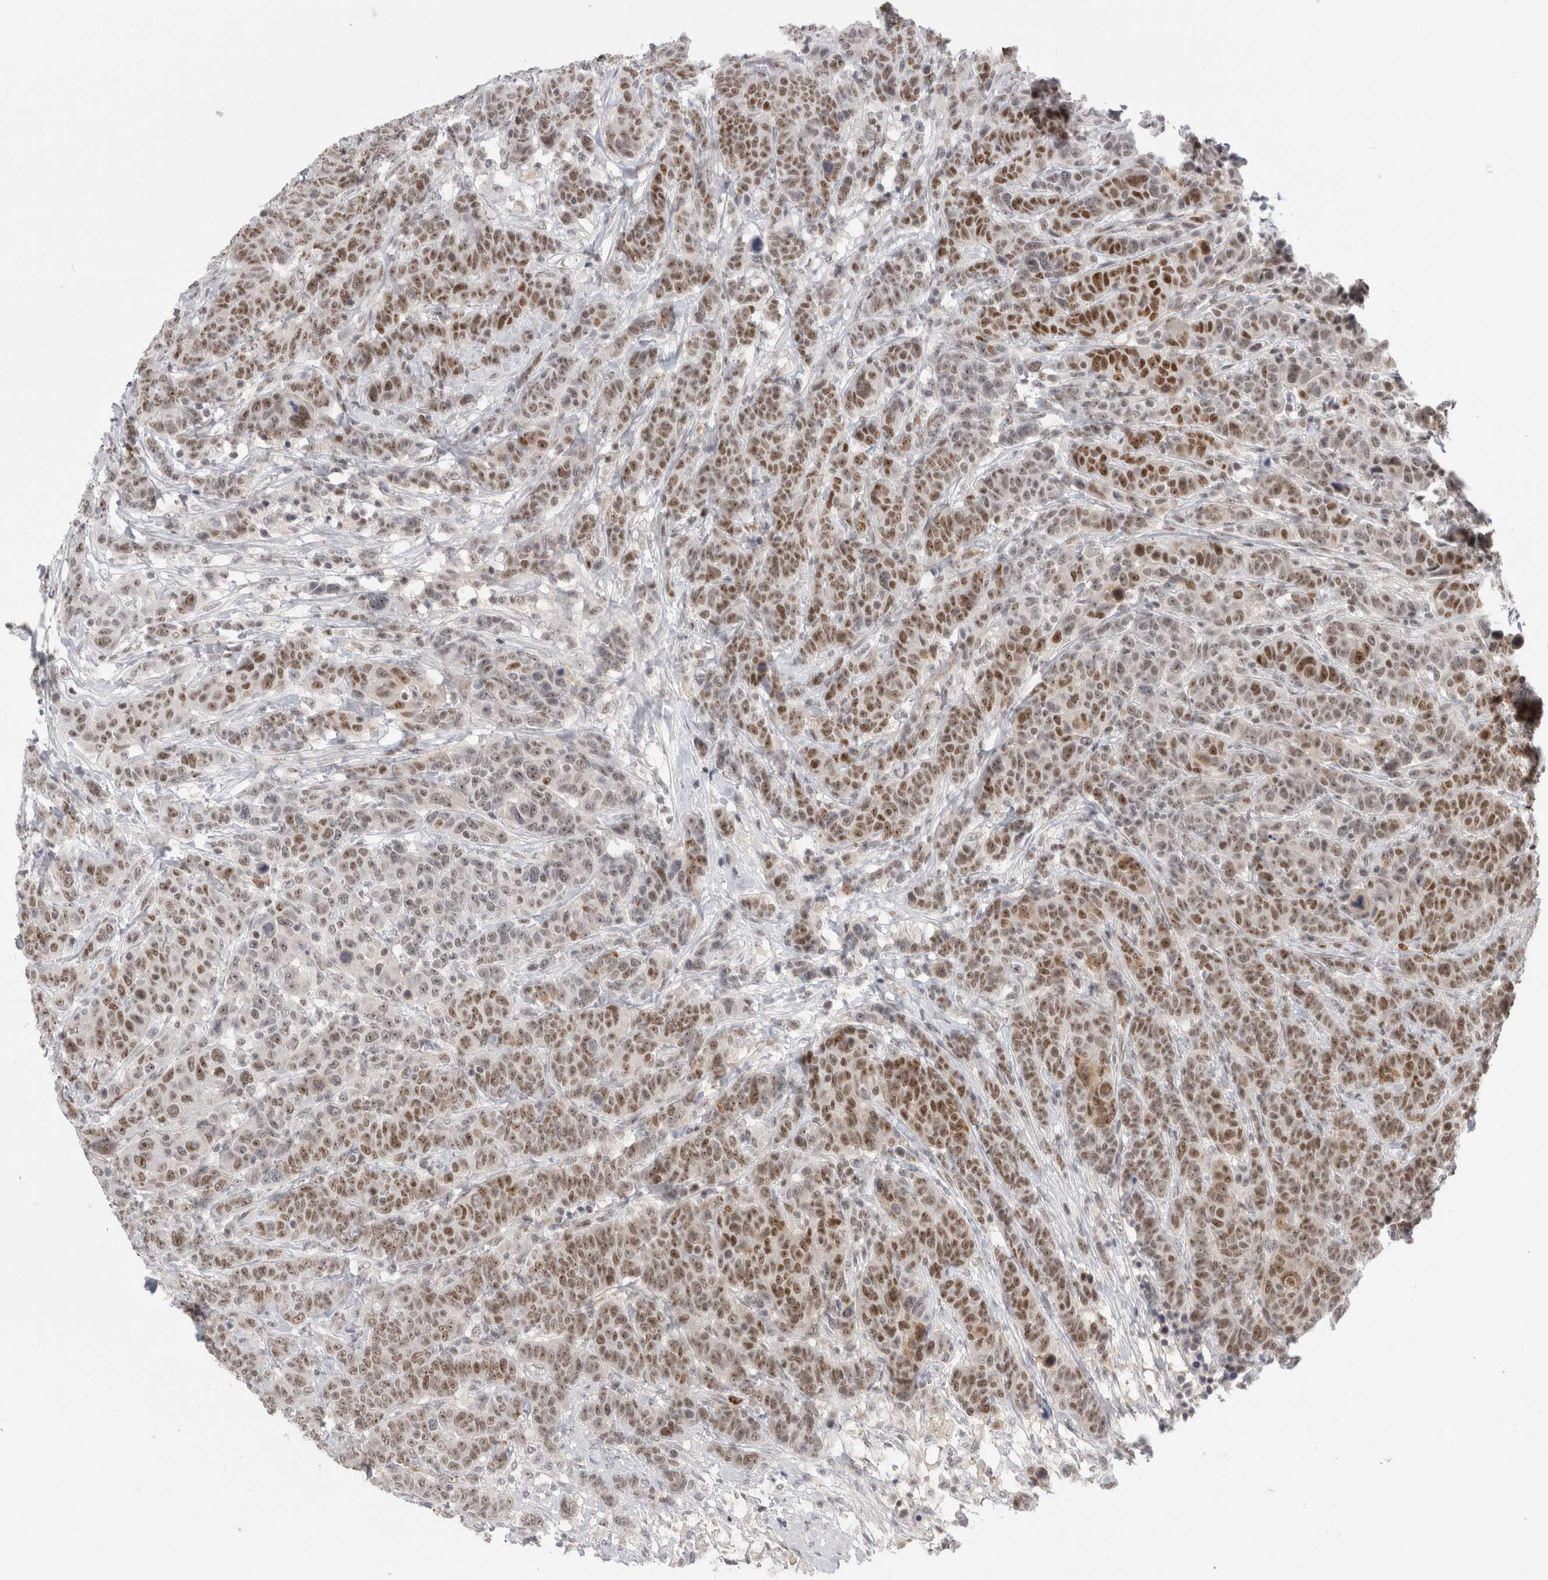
{"staining": {"intensity": "moderate", "quantity": ">75%", "location": "nuclear"}, "tissue": "breast cancer", "cell_type": "Tumor cells", "image_type": "cancer", "snomed": [{"axis": "morphology", "description": "Duct carcinoma"}, {"axis": "topography", "description": "Breast"}], "caption": "Brown immunohistochemical staining in intraductal carcinoma (breast) displays moderate nuclear expression in approximately >75% of tumor cells.", "gene": "ZNF24", "patient": {"sex": "female", "age": 37}}